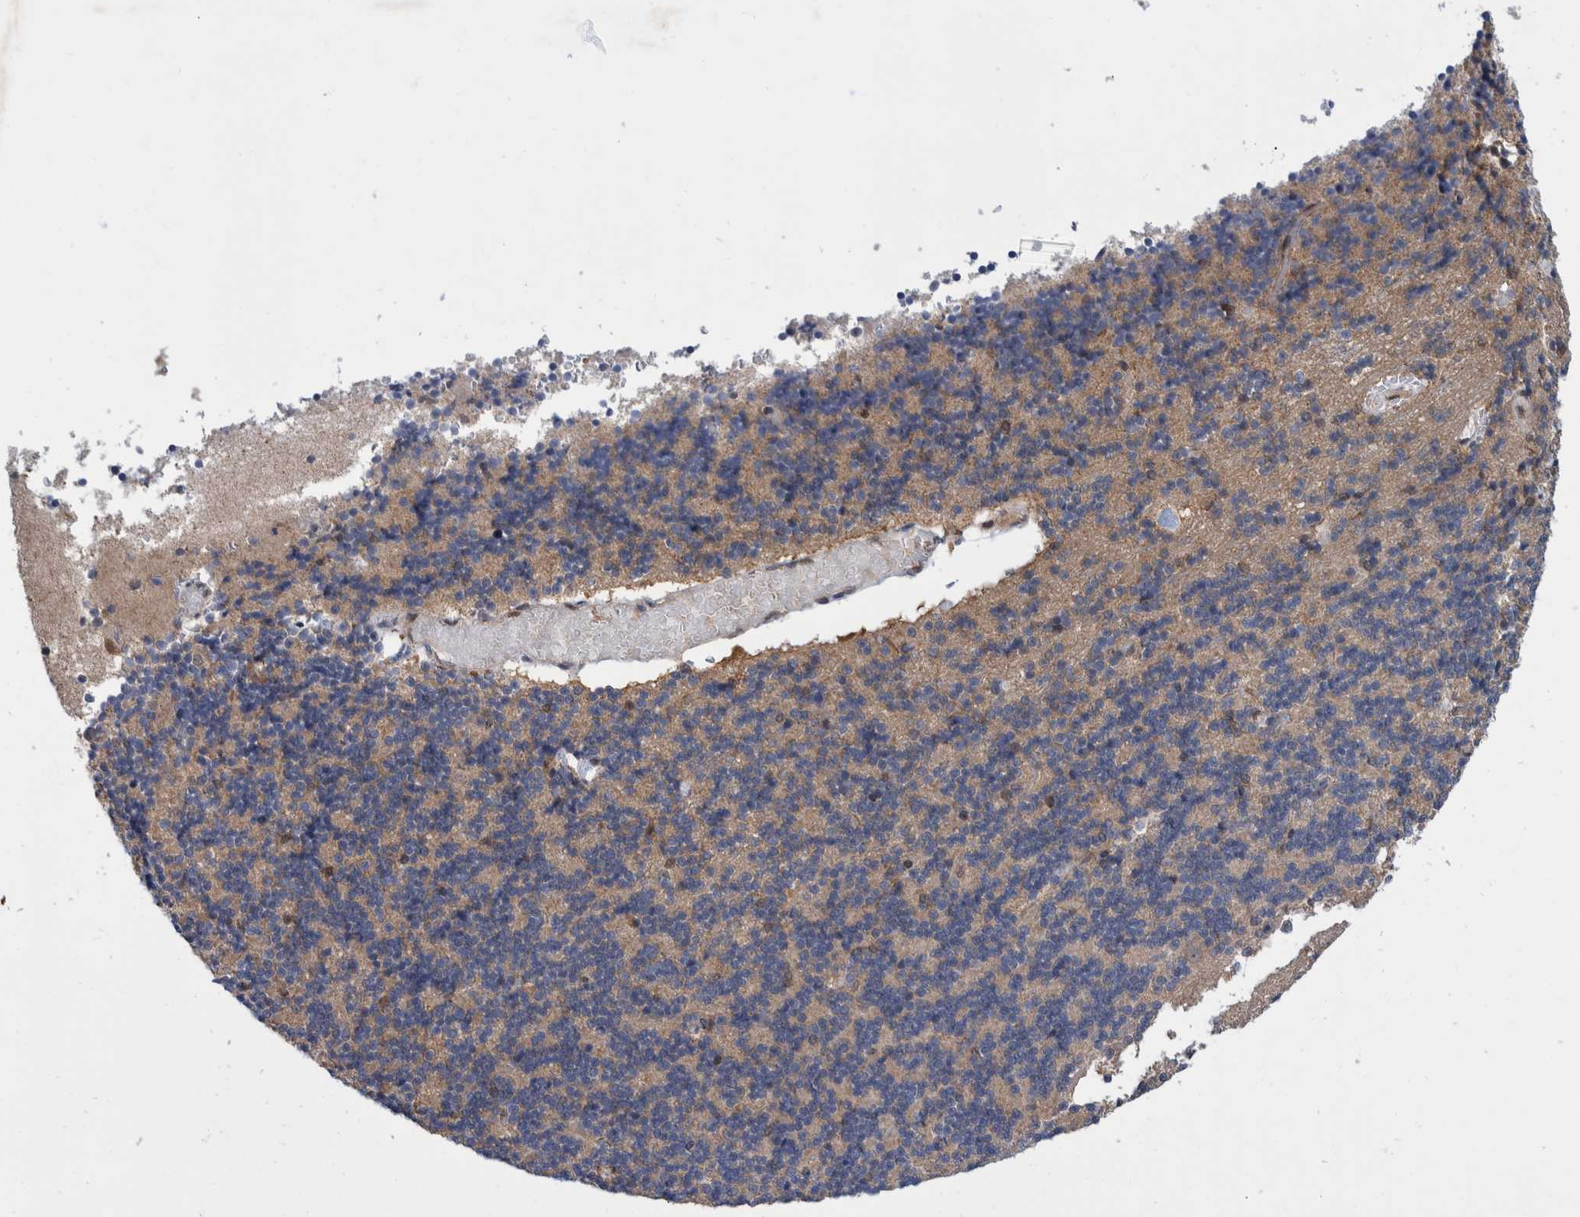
{"staining": {"intensity": "weak", "quantity": "25%-75%", "location": "cytoplasmic/membranous"}, "tissue": "cerebellum", "cell_type": "Cells in granular layer", "image_type": "normal", "snomed": [{"axis": "morphology", "description": "Normal tissue, NOS"}, {"axis": "topography", "description": "Cerebellum"}], "caption": "Cells in granular layer exhibit low levels of weak cytoplasmic/membranous staining in approximately 25%-75% of cells in unremarkable cerebellum.", "gene": "PLPBP", "patient": {"sex": "female", "age": 19}}